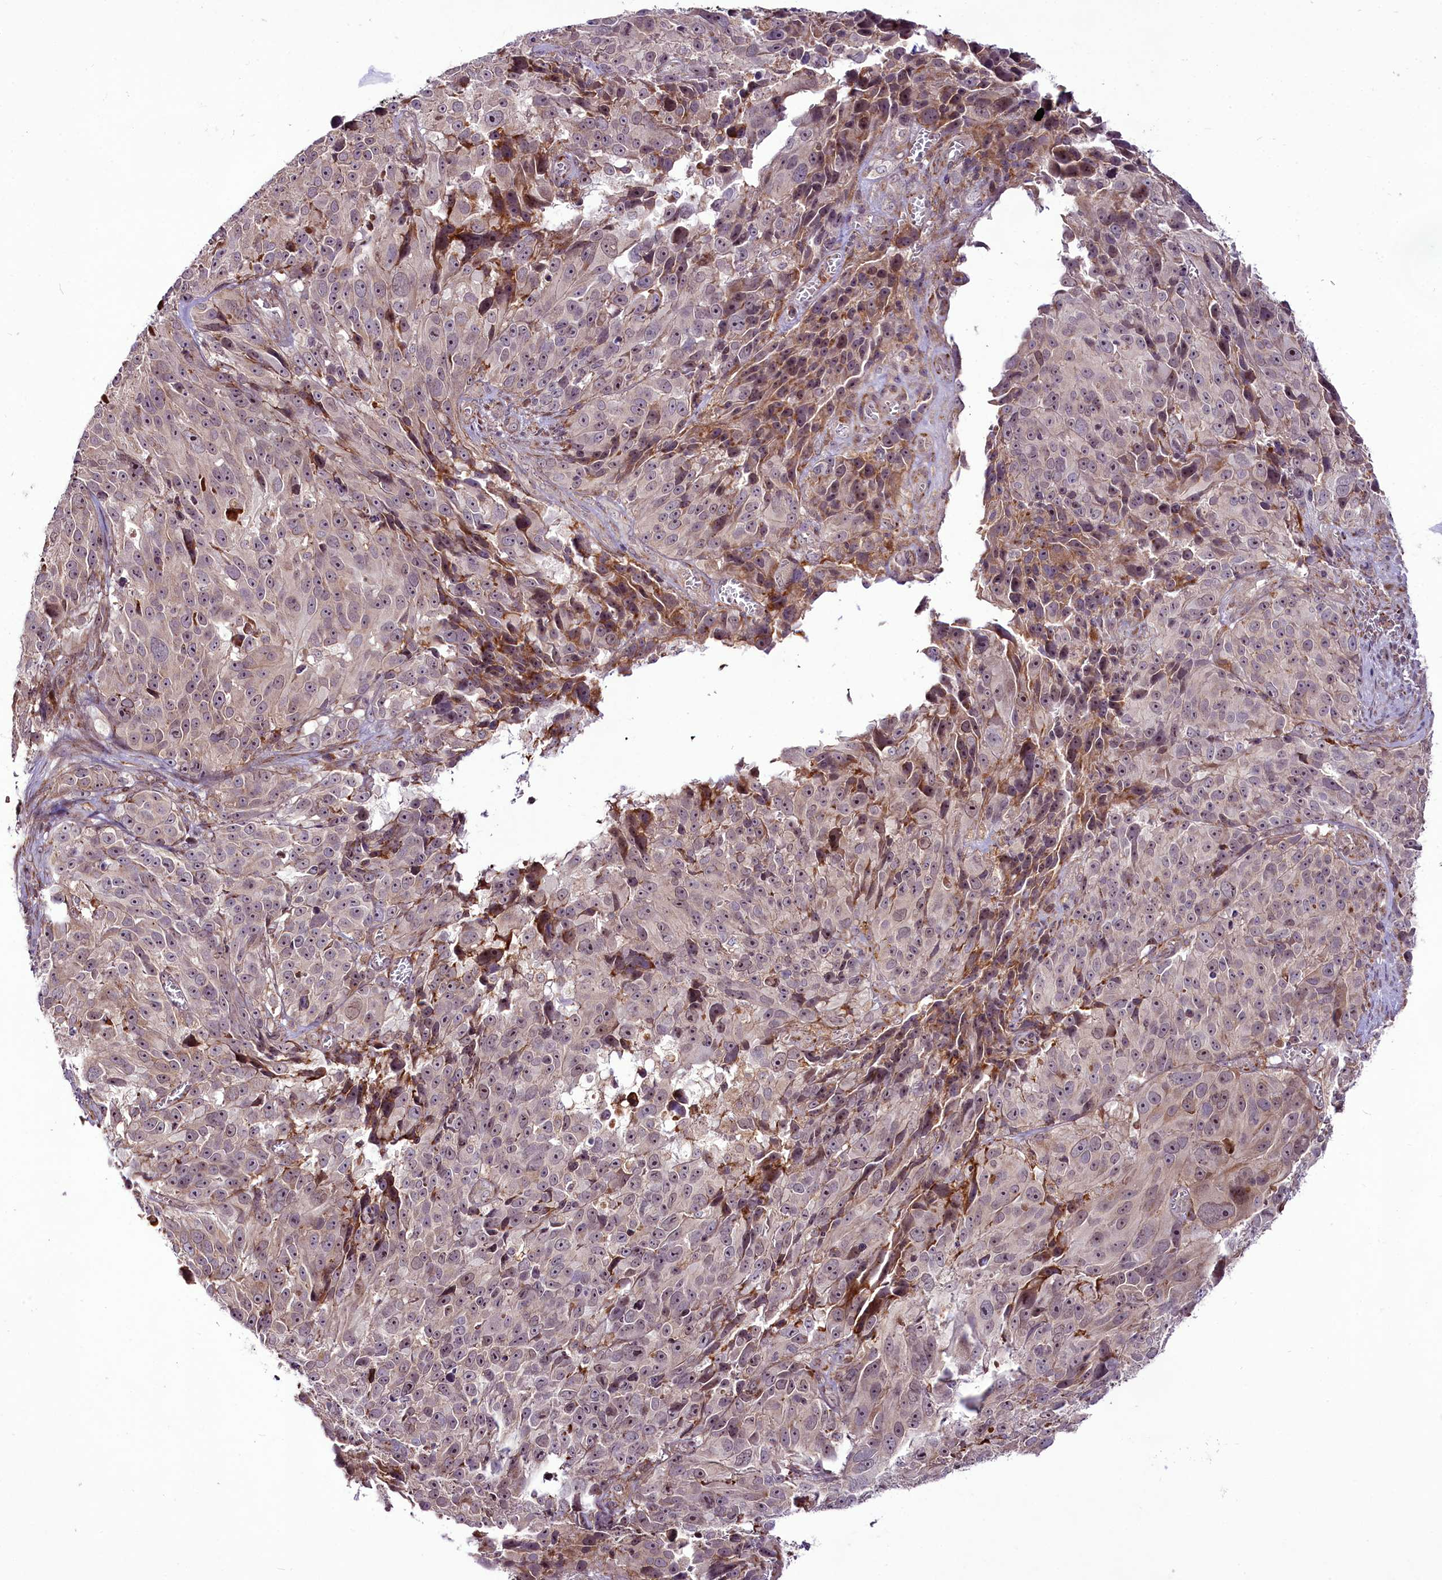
{"staining": {"intensity": "weak", "quantity": ">75%", "location": "nuclear"}, "tissue": "melanoma", "cell_type": "Tumor cells", "image_type": "cancer", "snomed": [{"axis": "morphology", "description": "Malignant melanoma, NOS"}, {"axis": "topography", "description": "Skin"}], "caption": "Human melanoma stained for a protein (brown) reveals weak nuclear positive staining in about >75% of tumor cells.", "gene": "RSBN1", "patient": {"sex": "male", "age": 84}}